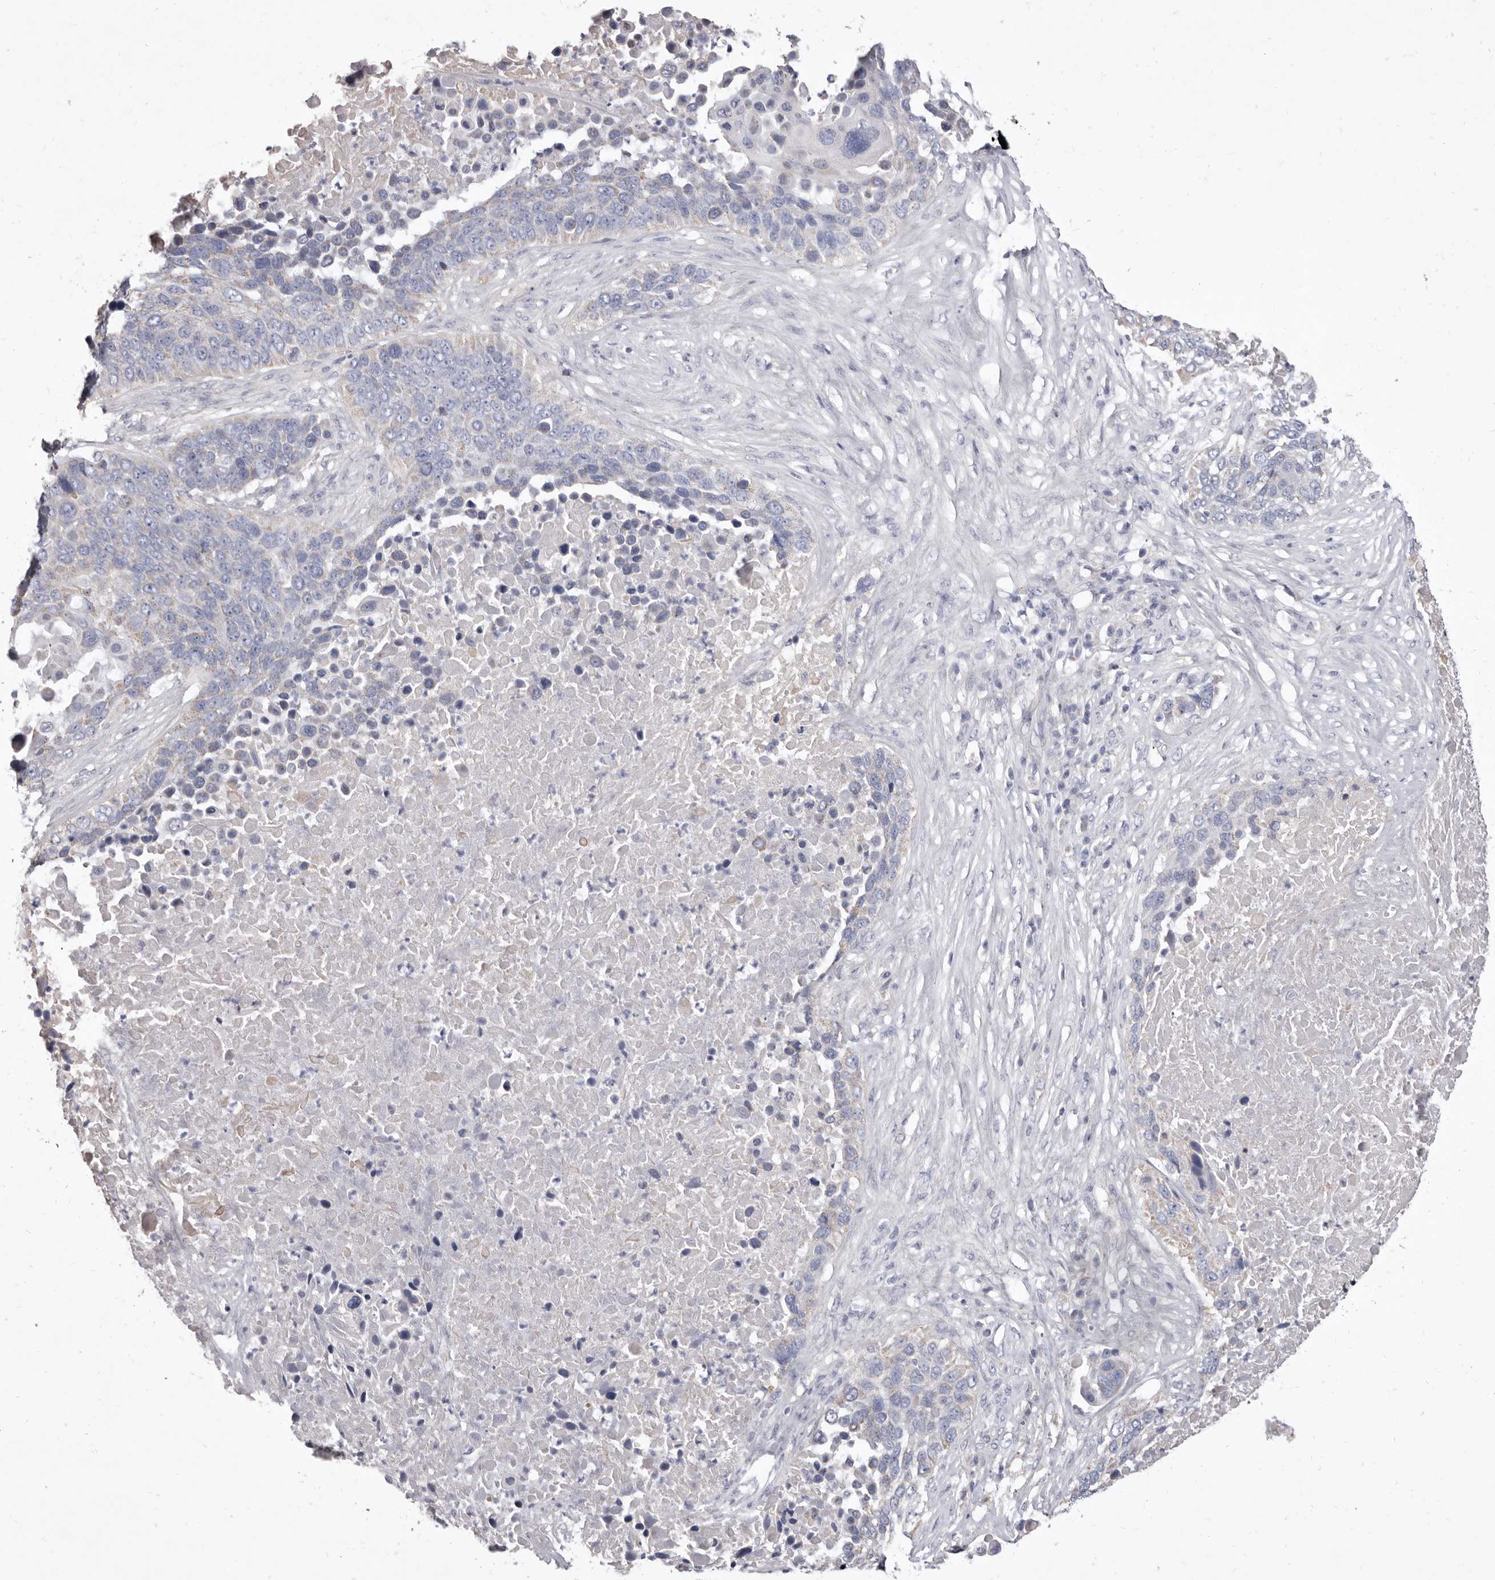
{"staining": {"intensity": "negative", "quantity": "none", "location": "none"}, "tissue": "lung cancer", "cell_type": "Tumor cells", "image_type": "cancer", "snomed": [{"axis": "morphology", "description": "Squamous cell carcinoma, NOS"}, {"axis": "topography", "description": "Lung"}], "caption": "Lung cancer (squamous cell carcinoma) was stained to show a protein in brown. There is no significant staining in tumor cells. (Immunohistochemistry, brightfield microscopy, high magnification).", "gene": "CYP2E1", "patient": {"sex": "male", "age": 66}}